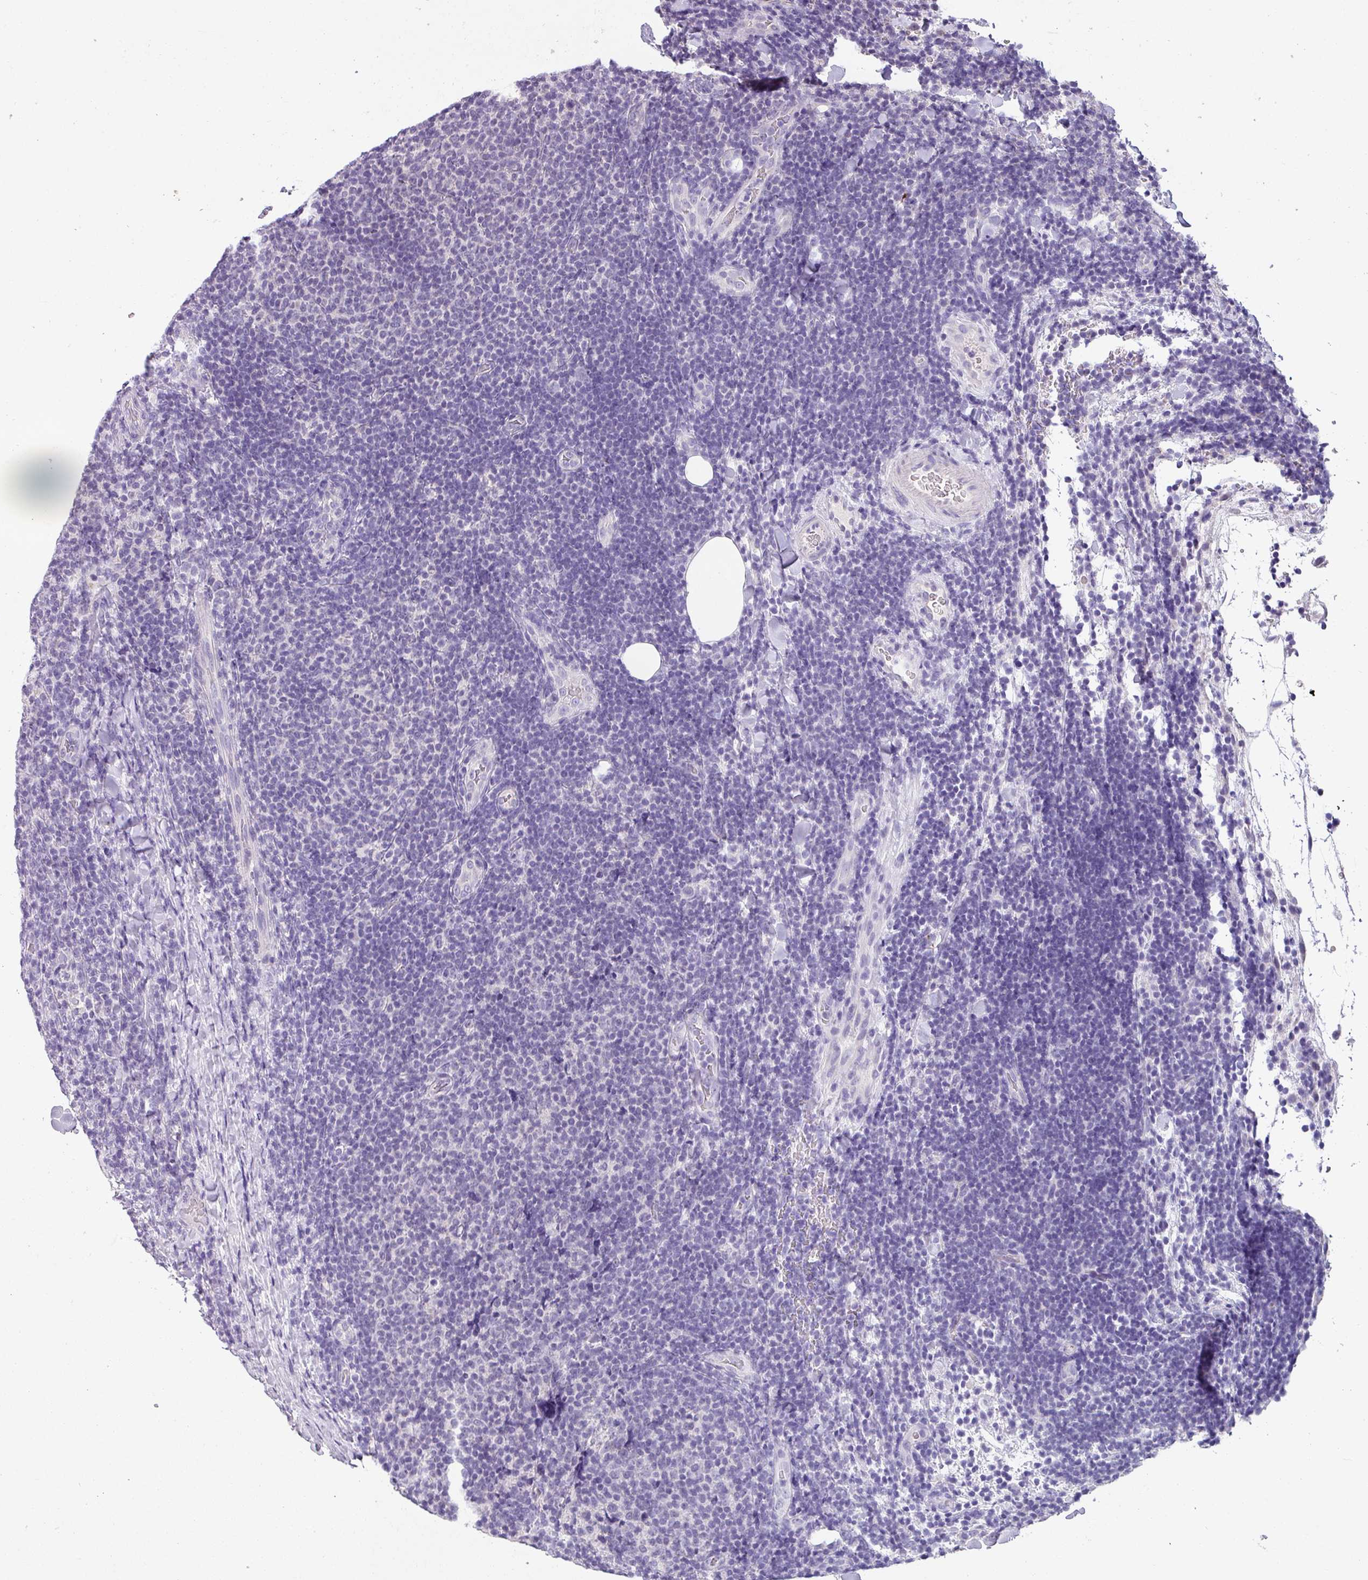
{"staining": {"intensity": "negative", "quantity": "none", "location": "none"}, "tissue": "lymphoma", "cell_type": "Tumor cells", "image_type": "cancer", "snomed": [{"axis": "morphology", "description": "Malignant lymphoma, non-Hodgkin's type, Low grade"}, {"axis": "topography", "description": "Lymph node"}], "caption": "An immunohistochemistry (IHC) histopathology image of lymphoma is shown. There is no staining in tumor cells of lymphoma.", "gene": "PALS2", "patient": {"sex": "male", "age": 66}}